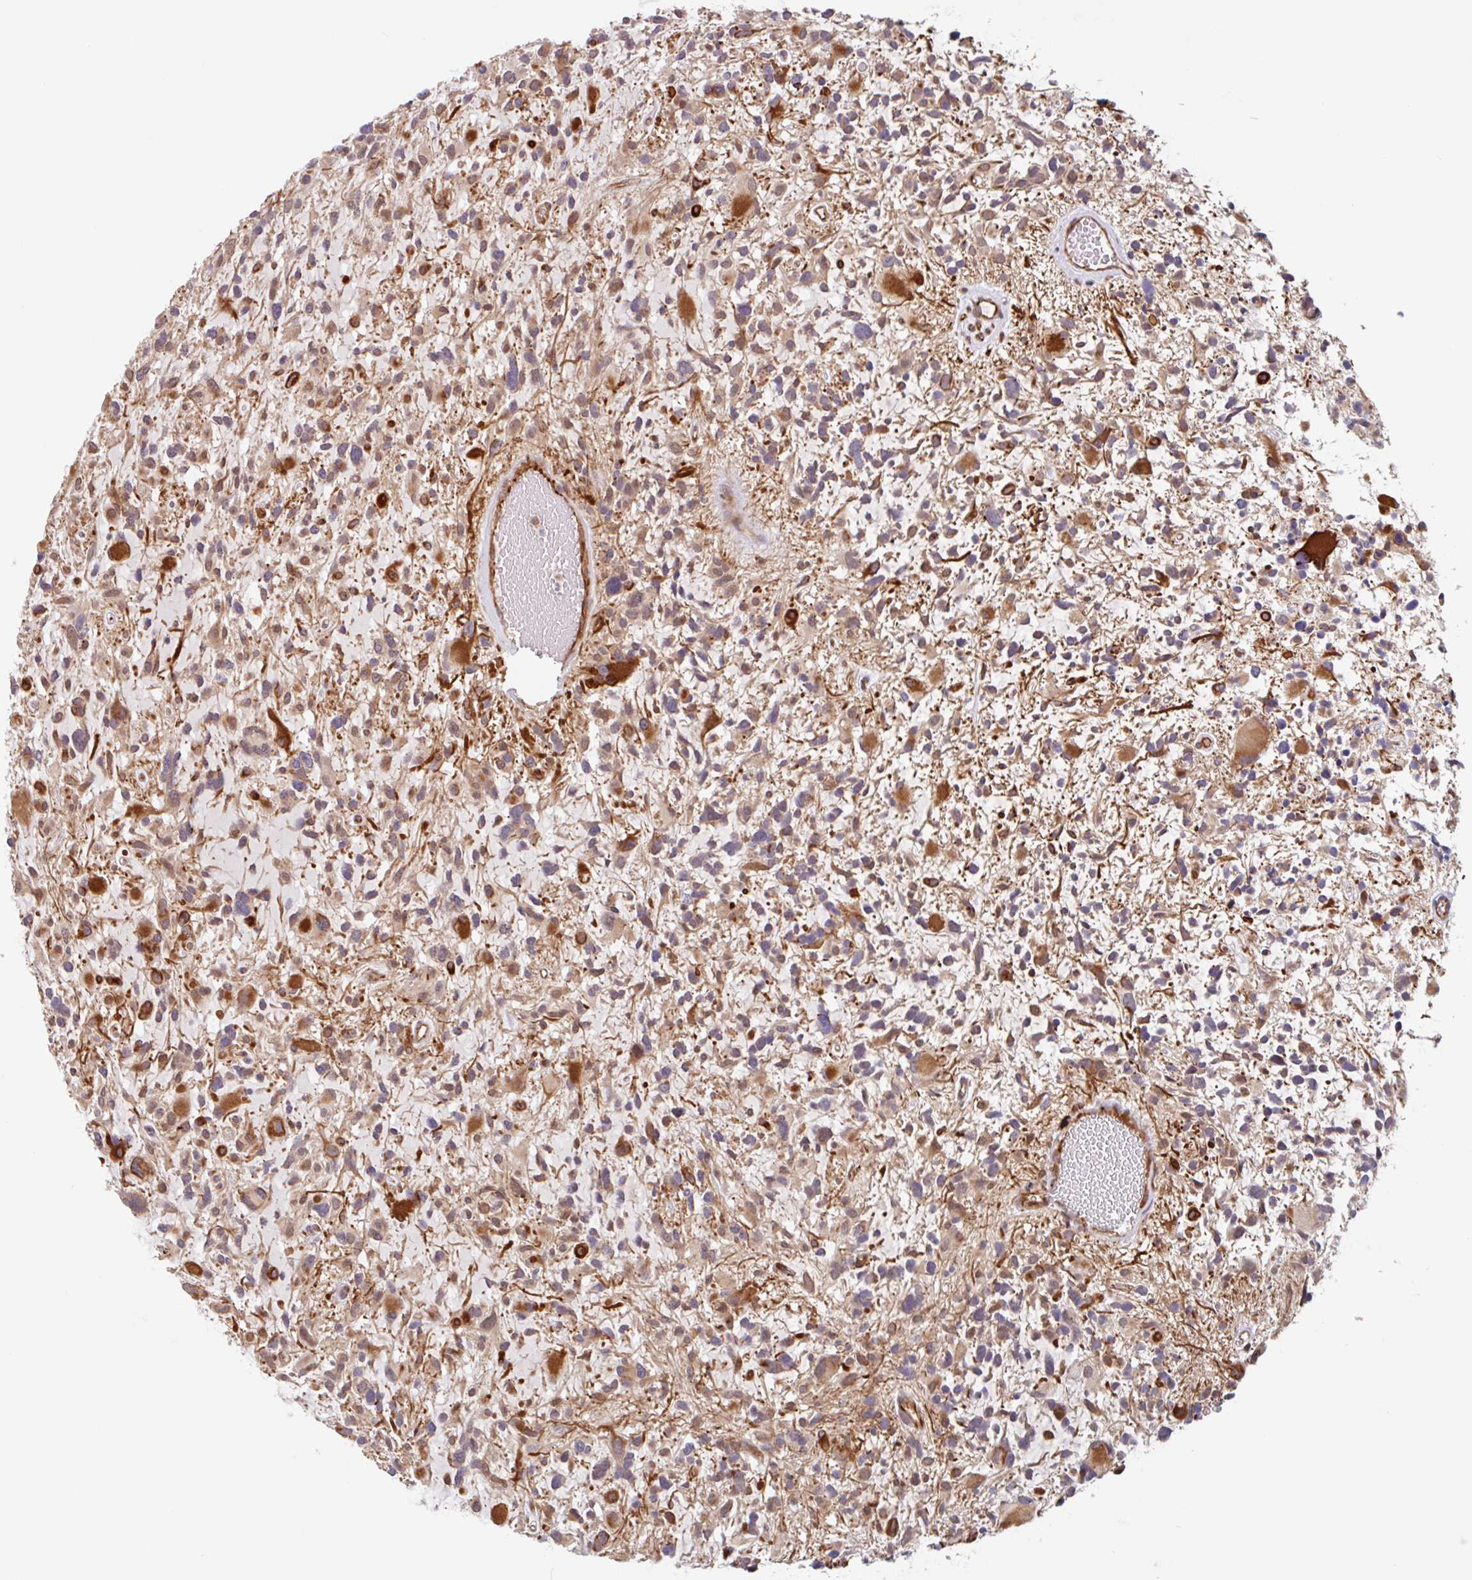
{"staining": {"intensity": "moderate", "quantity": "<25%", "location": "cytoplasmic/membranous"}, "tissue": "glioma", "cell_type": "Tumor cells", "image_type": "cancer", "snomed": [{"axis": "morphology", "description": "Glioma, malignant, High grade"}, {"axis": "topography", "description": "Brain"}], "caption": "Protein expression analysis of human malignant glioma (high-grade) reveals moderate cytoplasmic/membranous staining in about <25% of tumor cells.", "gene": "NUB1", "patient": {"sex": "female", "age": 11}}